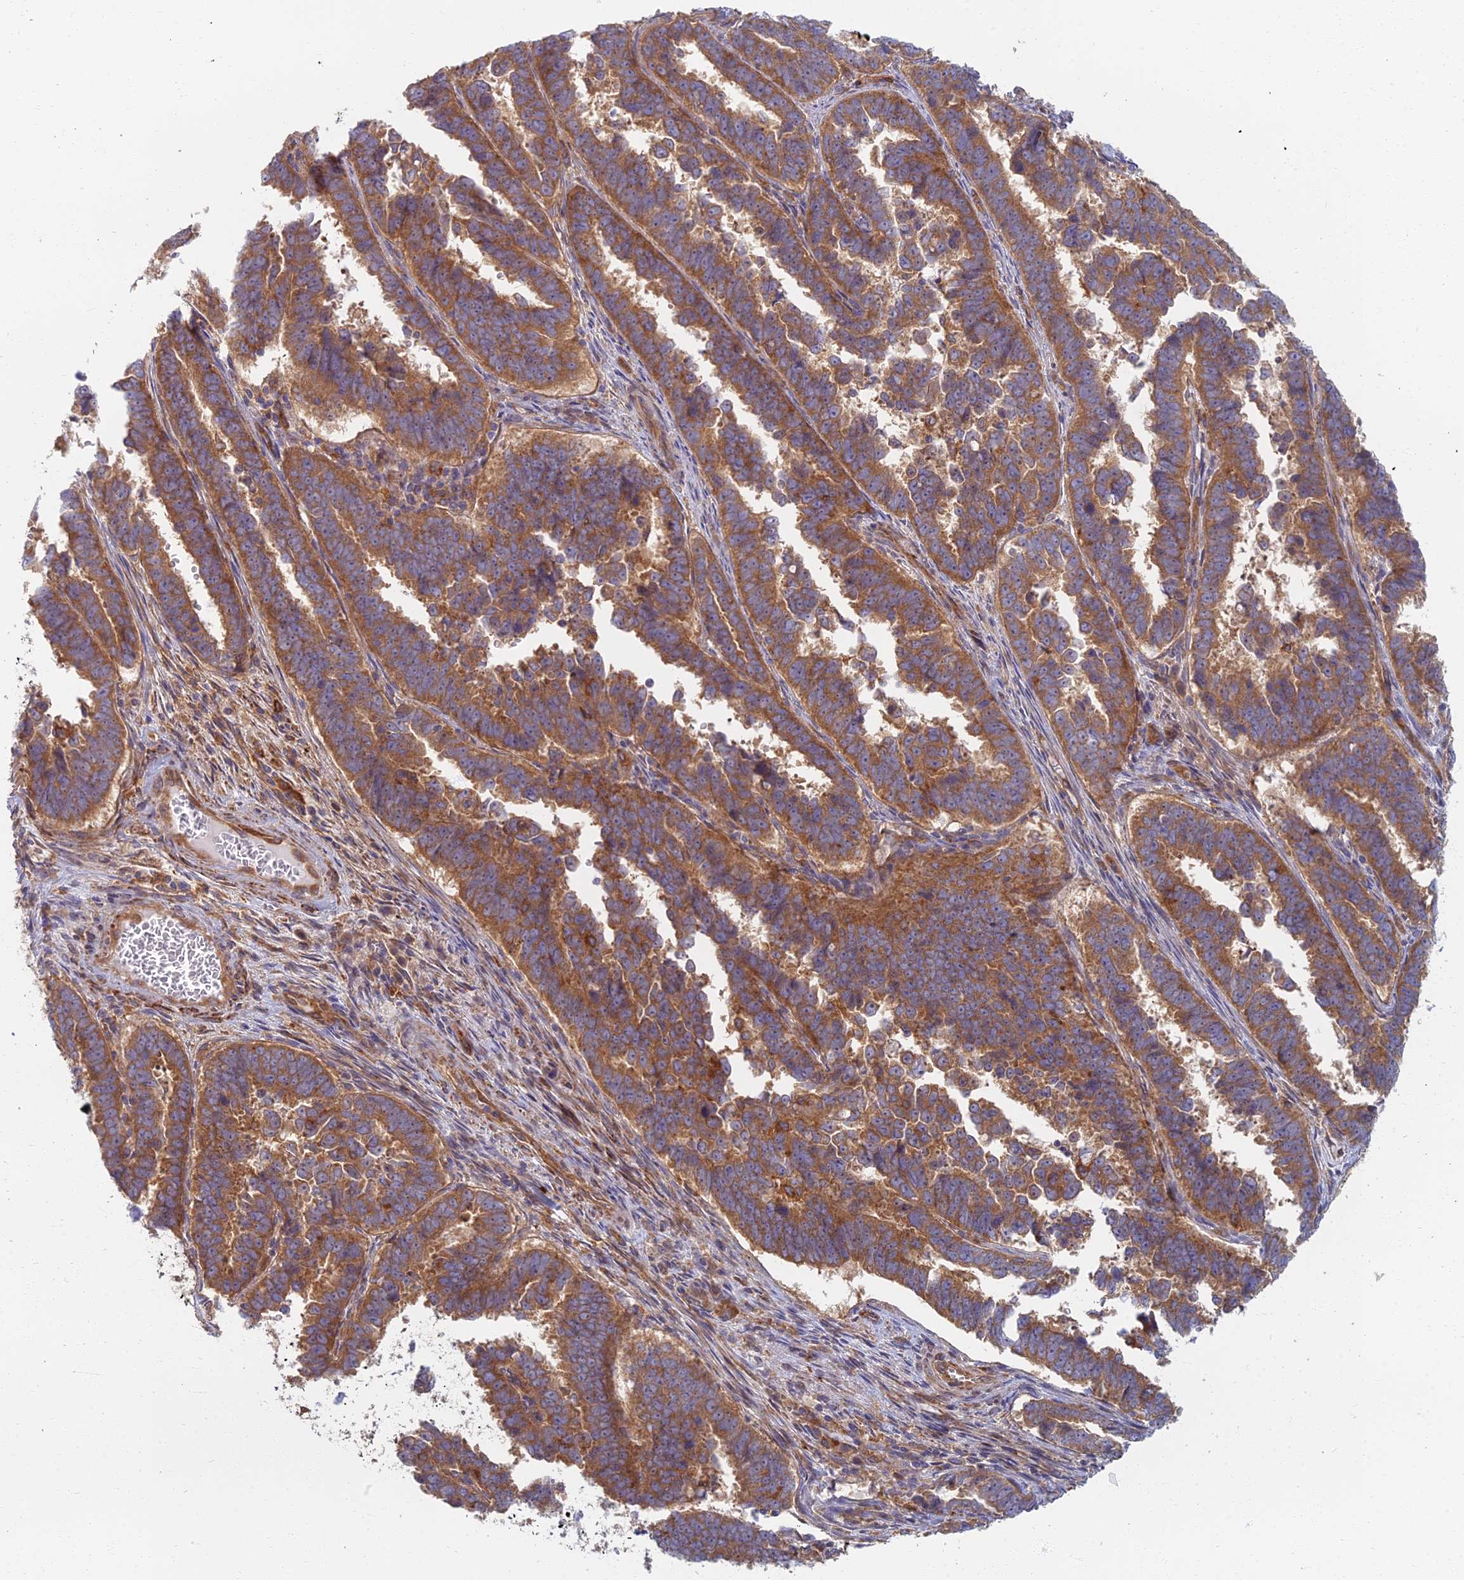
{"staining": {"intensity": "moderate", "quantity": ">75%", "location": "cytoplasmic/membranous"}, "tissue": "endometrial cancer", "cell_type": "Tumor cells", "image_type": "cancer", "snomed": [{"axis": "morphology", "description": "Adenocarcinoma, NOS"}, {"axis": "topography", "description": "Endometrium"}], "caption": "Moderate cytoplasmic/membranous protein positivity is present in approximately >75% of tumor cells in endometrial cancer. The staining was performed using DAB (3,3'-diaminobenzidine), with brown indicating positive protein expression. Nuclei are stained blue with hematoxylin.", "gene": "RBSN", "patient": {"sex": "female", "age": 75}}